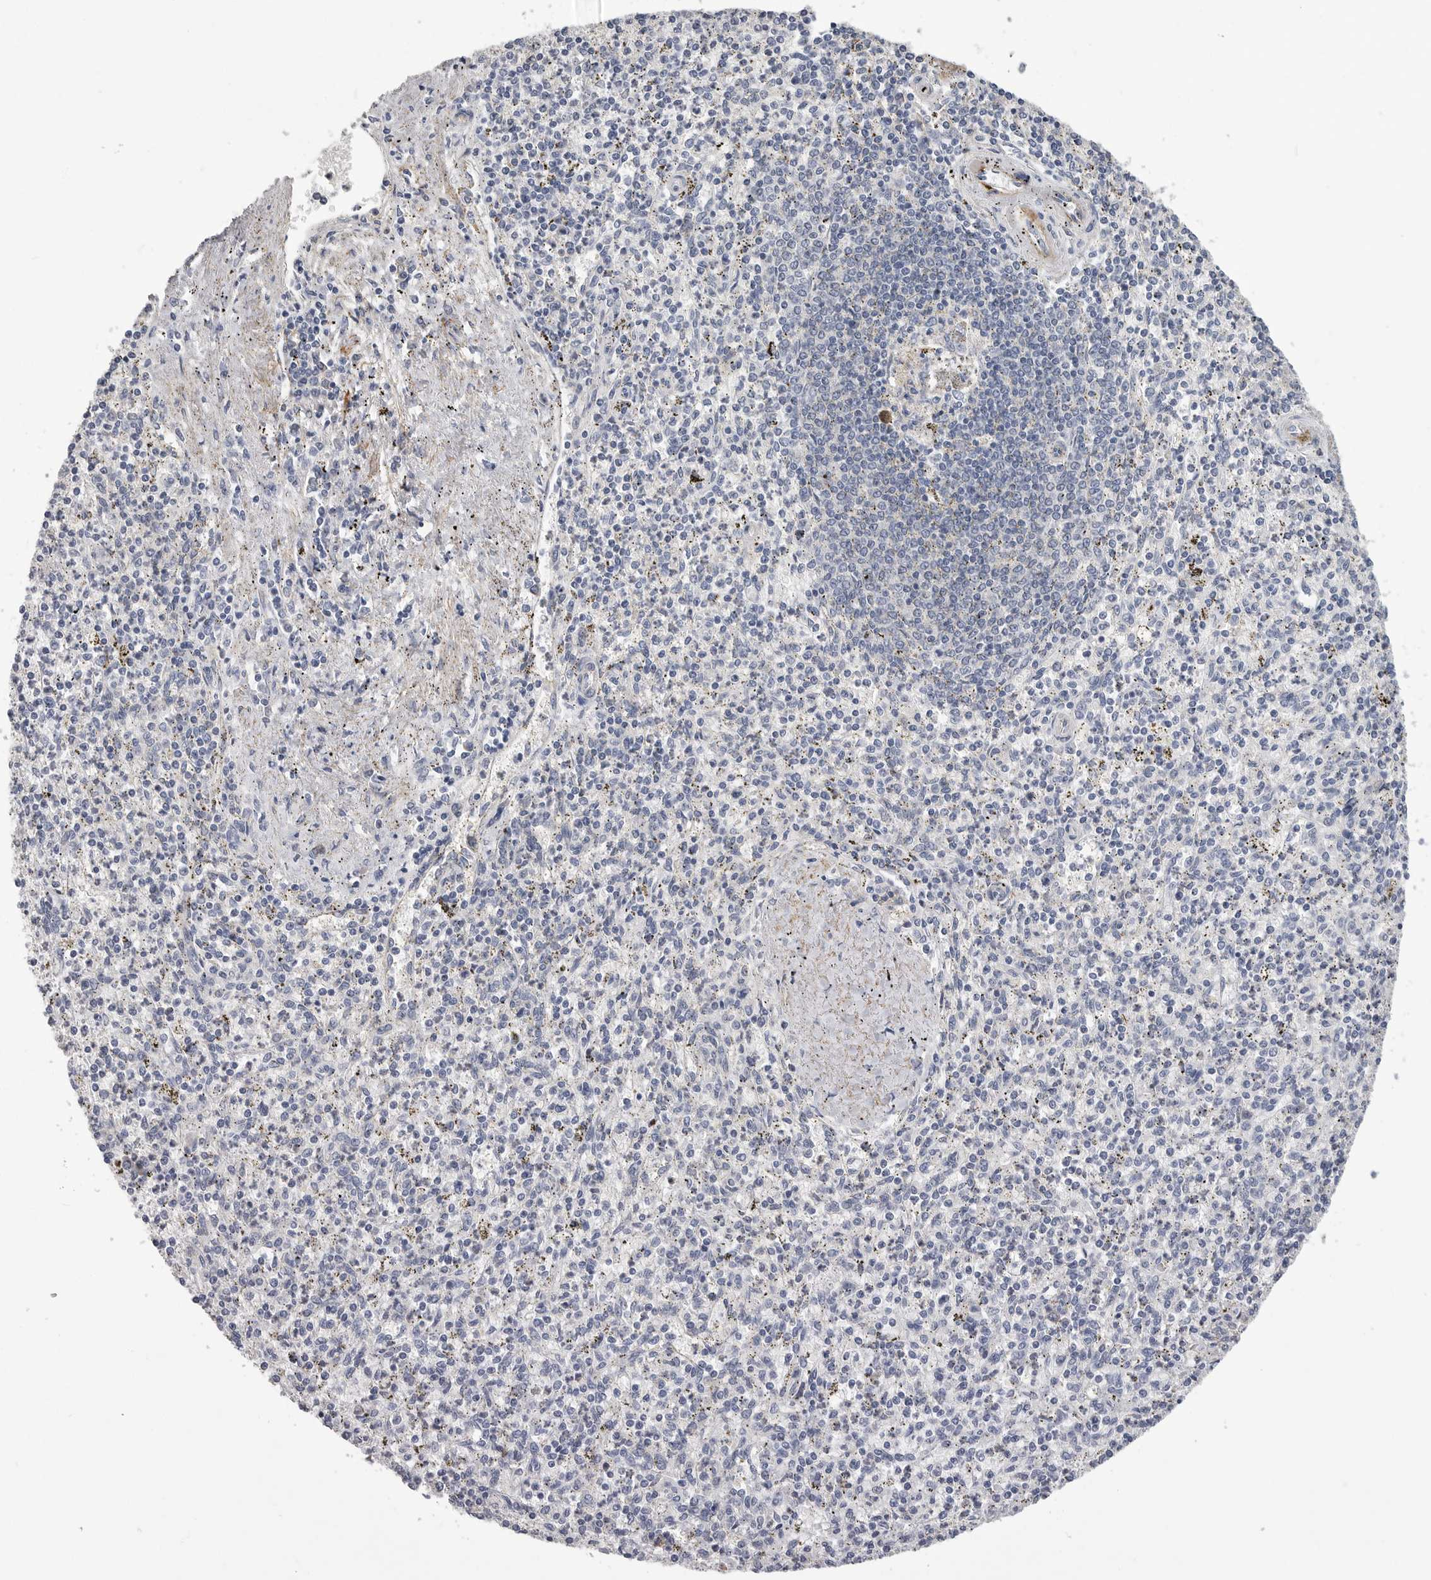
{"staining": {"intensity": "negative", "quantity": "none", "location": "none"}, "tissue": "spleen", "cell_type": "Cells in red pulp", "image_type": "normal", "snomed": [{"axis": "morphology", "description": "Normal tissue, NOS"}, {"axis": "topography", "description": "Spleen"}], "caption": "A high-resolution photomicrograph shows immunohistochemistry staining of normal spleen, which reveals no significant positivity in cells in red pulp.", "gene": "SDC3", "patient": {"sex": "male", "age": 72}}